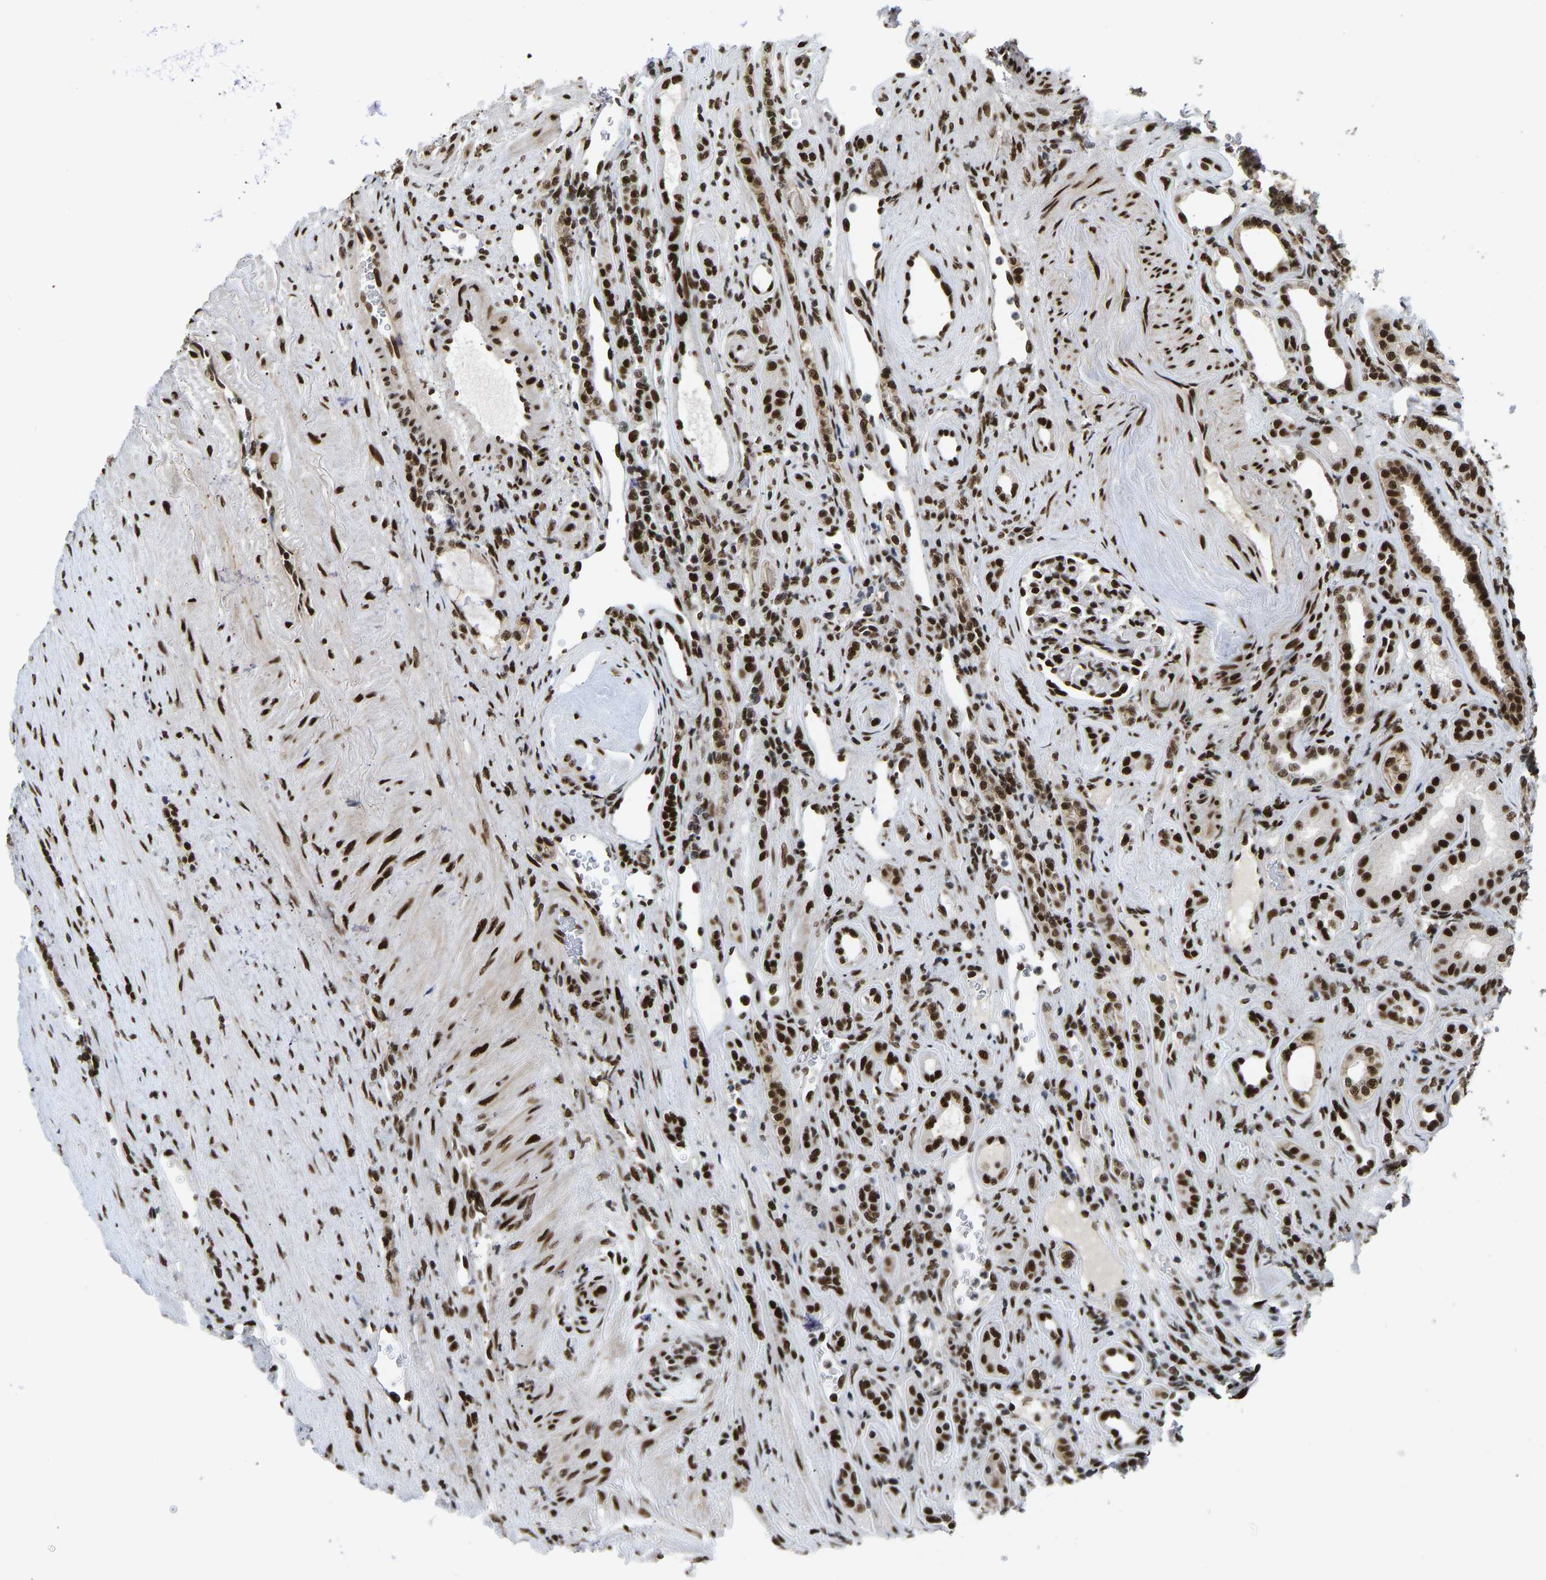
{"staining": {"intensity": "strong", "quantity": ">75%", "location": "nuclear"}, "tissue": "renal cancer", "cell_type": "Tumor cells", "image_type": "cancer", "snomed": [{"axis": "morphology", "description": "Adenocarcinoma, NOS"}, {"axis": "topography", "description": "Kidney"}], "caption": "A high amount of strong nuclear staining is seen in approximately >75% of tumor cells in renal cancer tissue.", "gene": "FOXK1", "patient": {"sex": "female", "age": 69}}